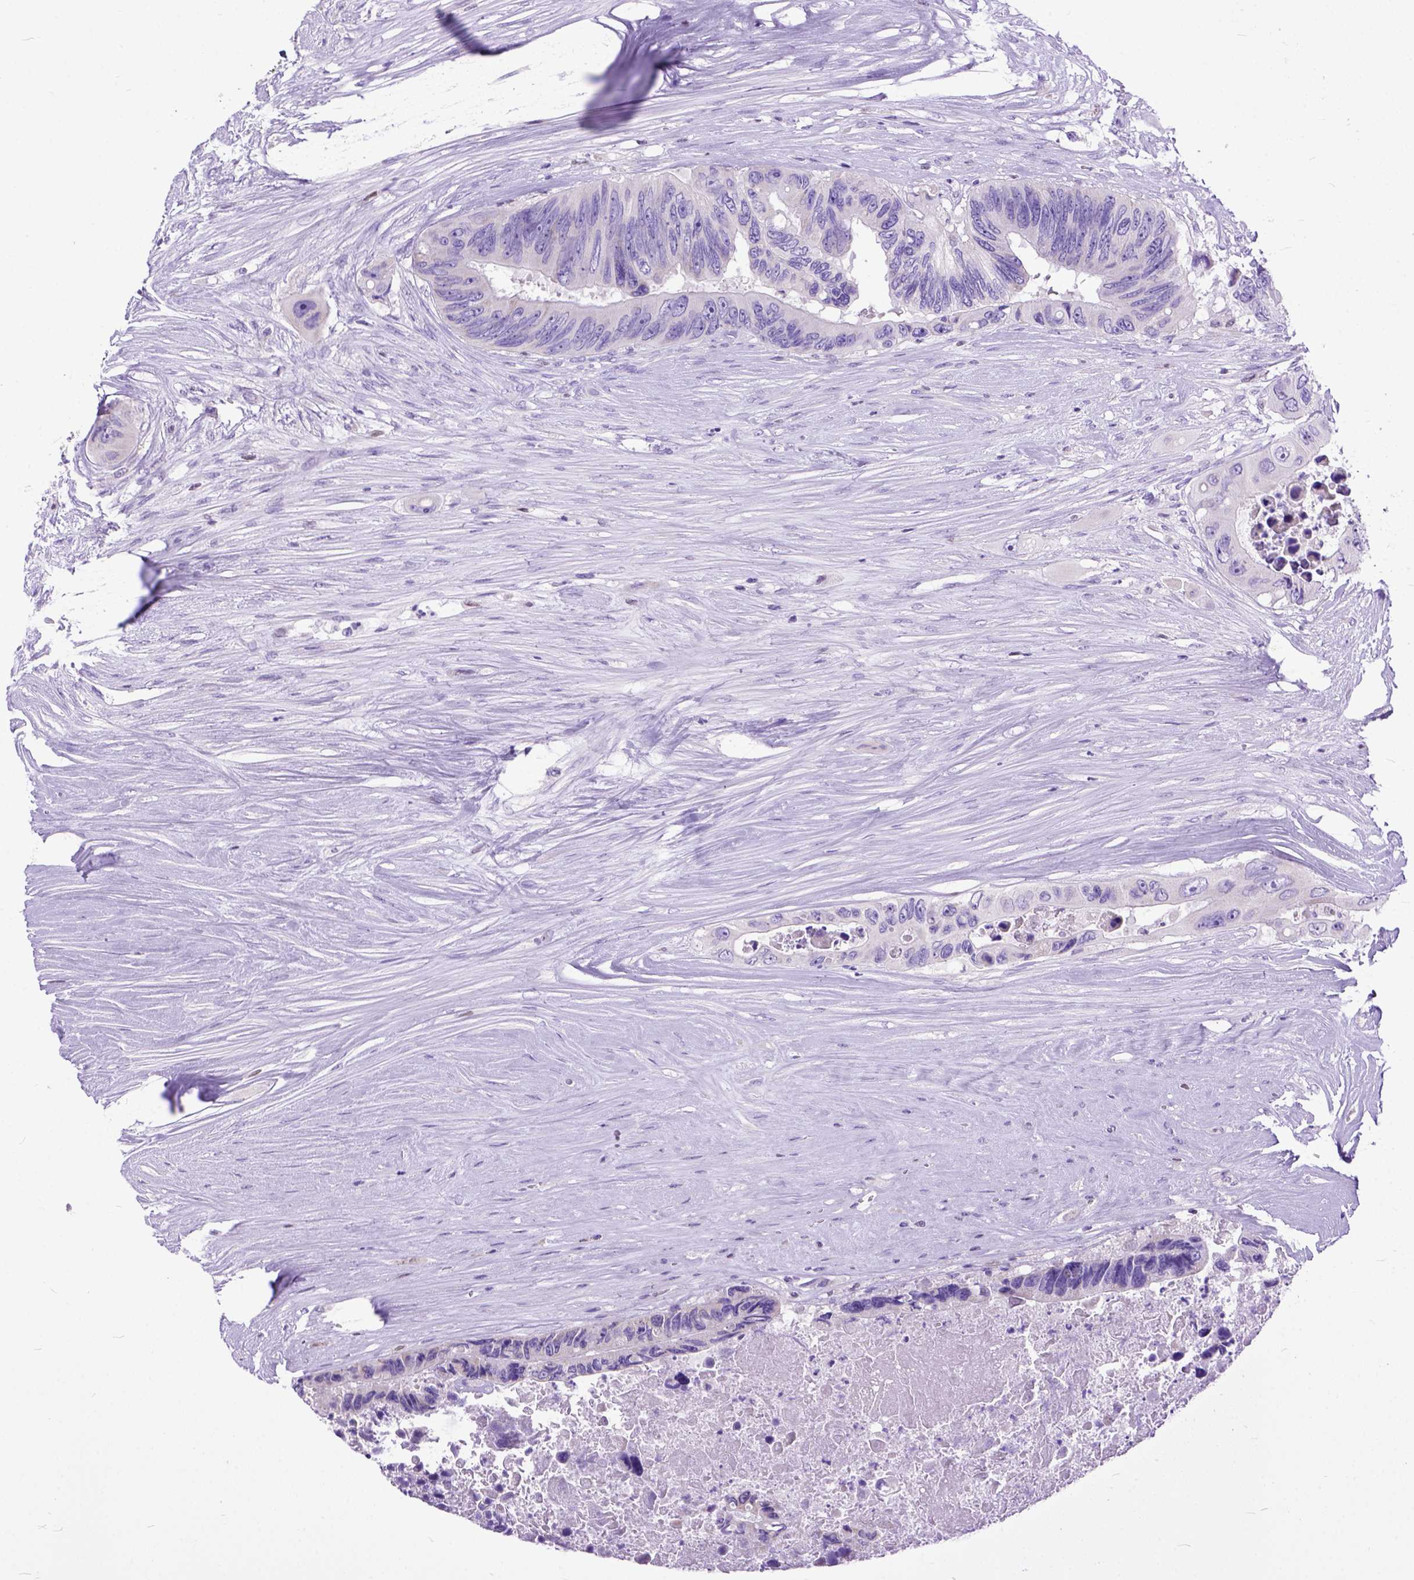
{"staining": {"intensity": "negative", "quantity": "none", "location": "none"}, "tissue": "colorectal cancer", "cell_type": "Tumor cells", "image_type": "cancer", "snomed": [{"axis": "morphology", "description": "Adenocarcinoma, NOS"}, {"axis": "topography", "description": "Colon"}], "caption": "The immunohistochemistry (IHC) histopathology image has no significant staining in tumor cells of colorectal cancer tissue.", "gene": "CRB1", "patient": {"sex": "female", "age": 48}}